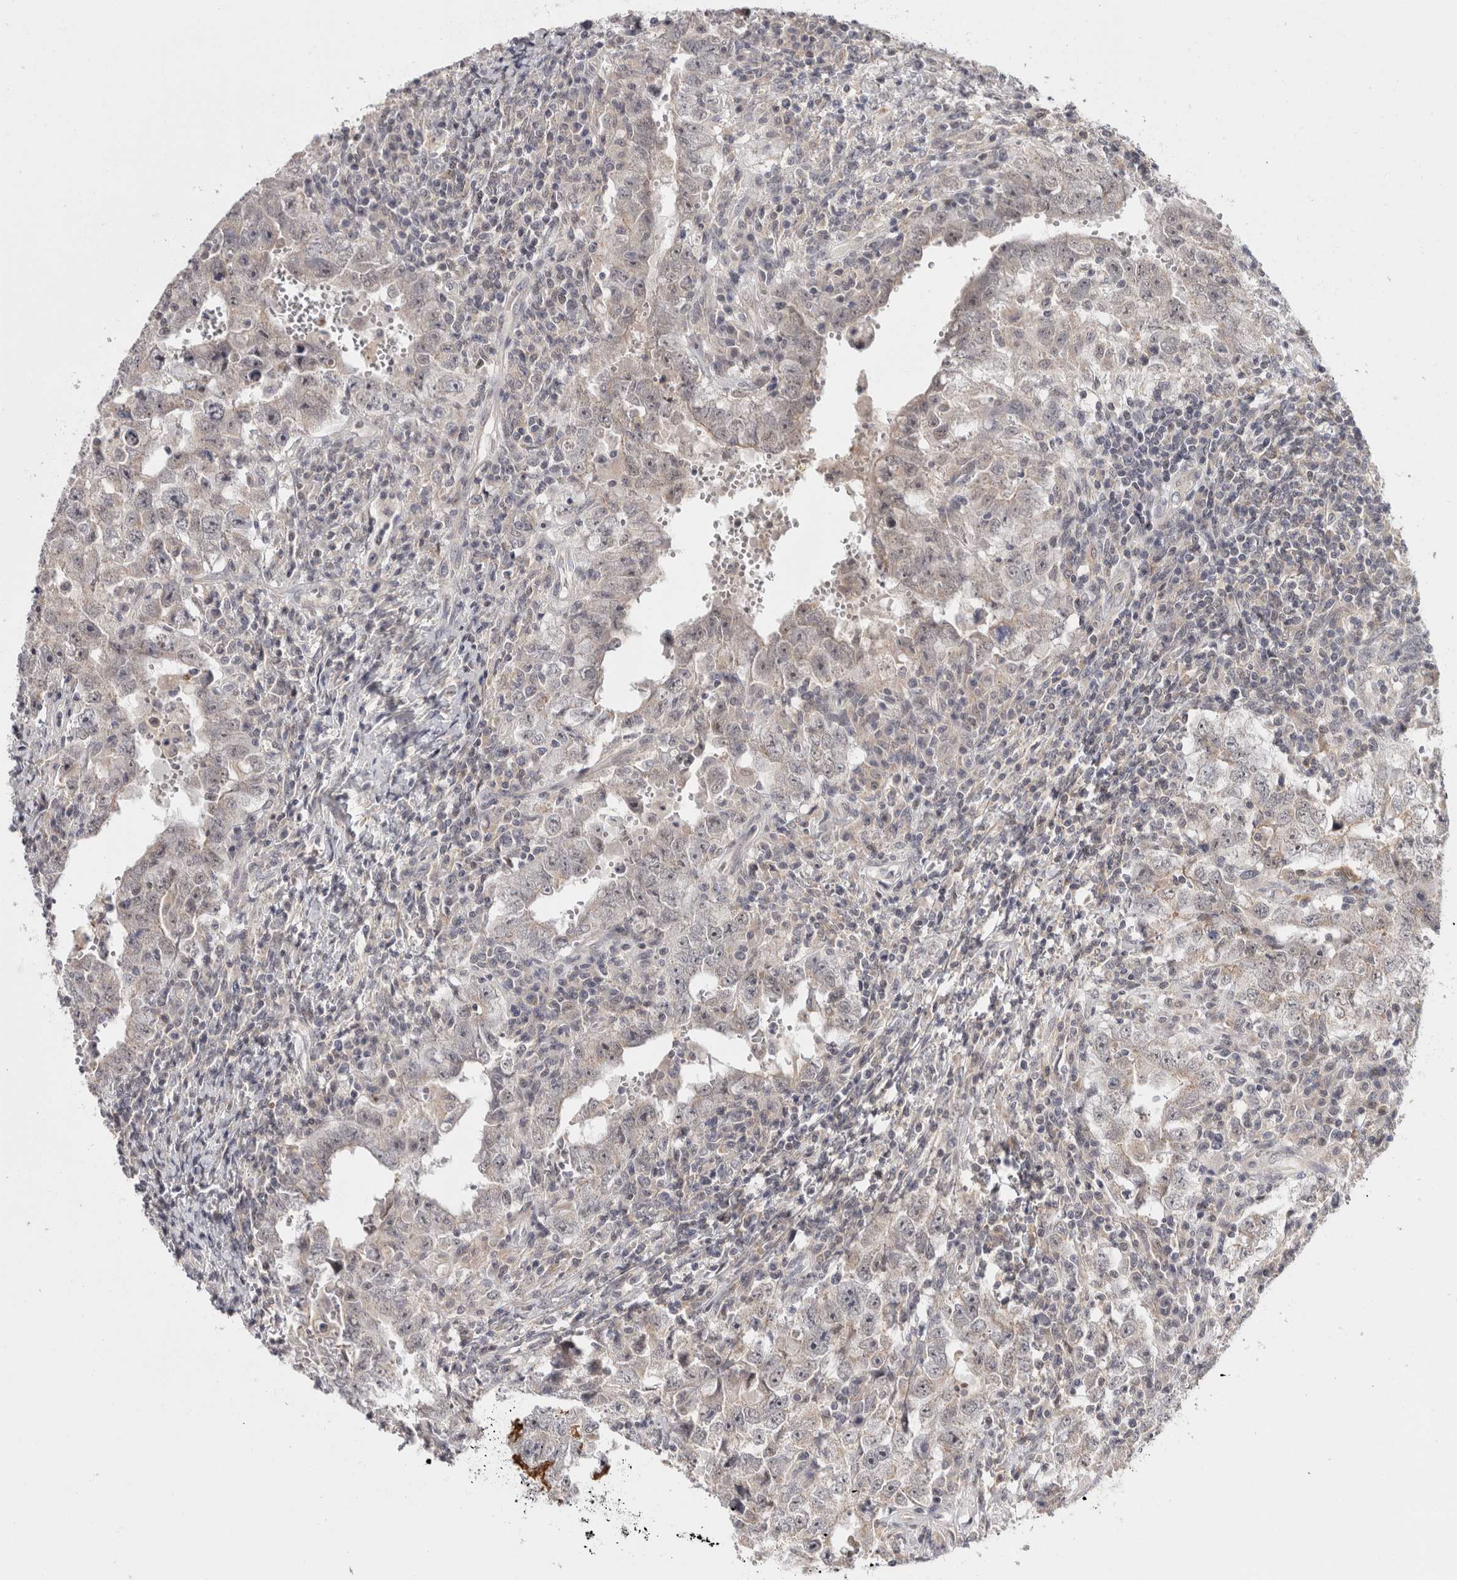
{"staining": {"intensity": "weak", "quantity": "<25%", "location": "cytoplasmic/membranous,nuclear"}, "tissue": "testis cancer", "cell_type": "Tumor cells", "image_type": "cancer", "snomed": [{"axis": "morphology", "description": "Carcinoma, Embryonal, NOS"}, {"axis": "topography", "description": "Testis"}], "caption": "High power microscopy micrograph of an immunohistochemistry histopathology image of testis cancer (embryonal carcinoma), revealing no significant staining in tumor cells.", "gene": "ZNF318", "patient": {"sex": "male", "age": 26}}